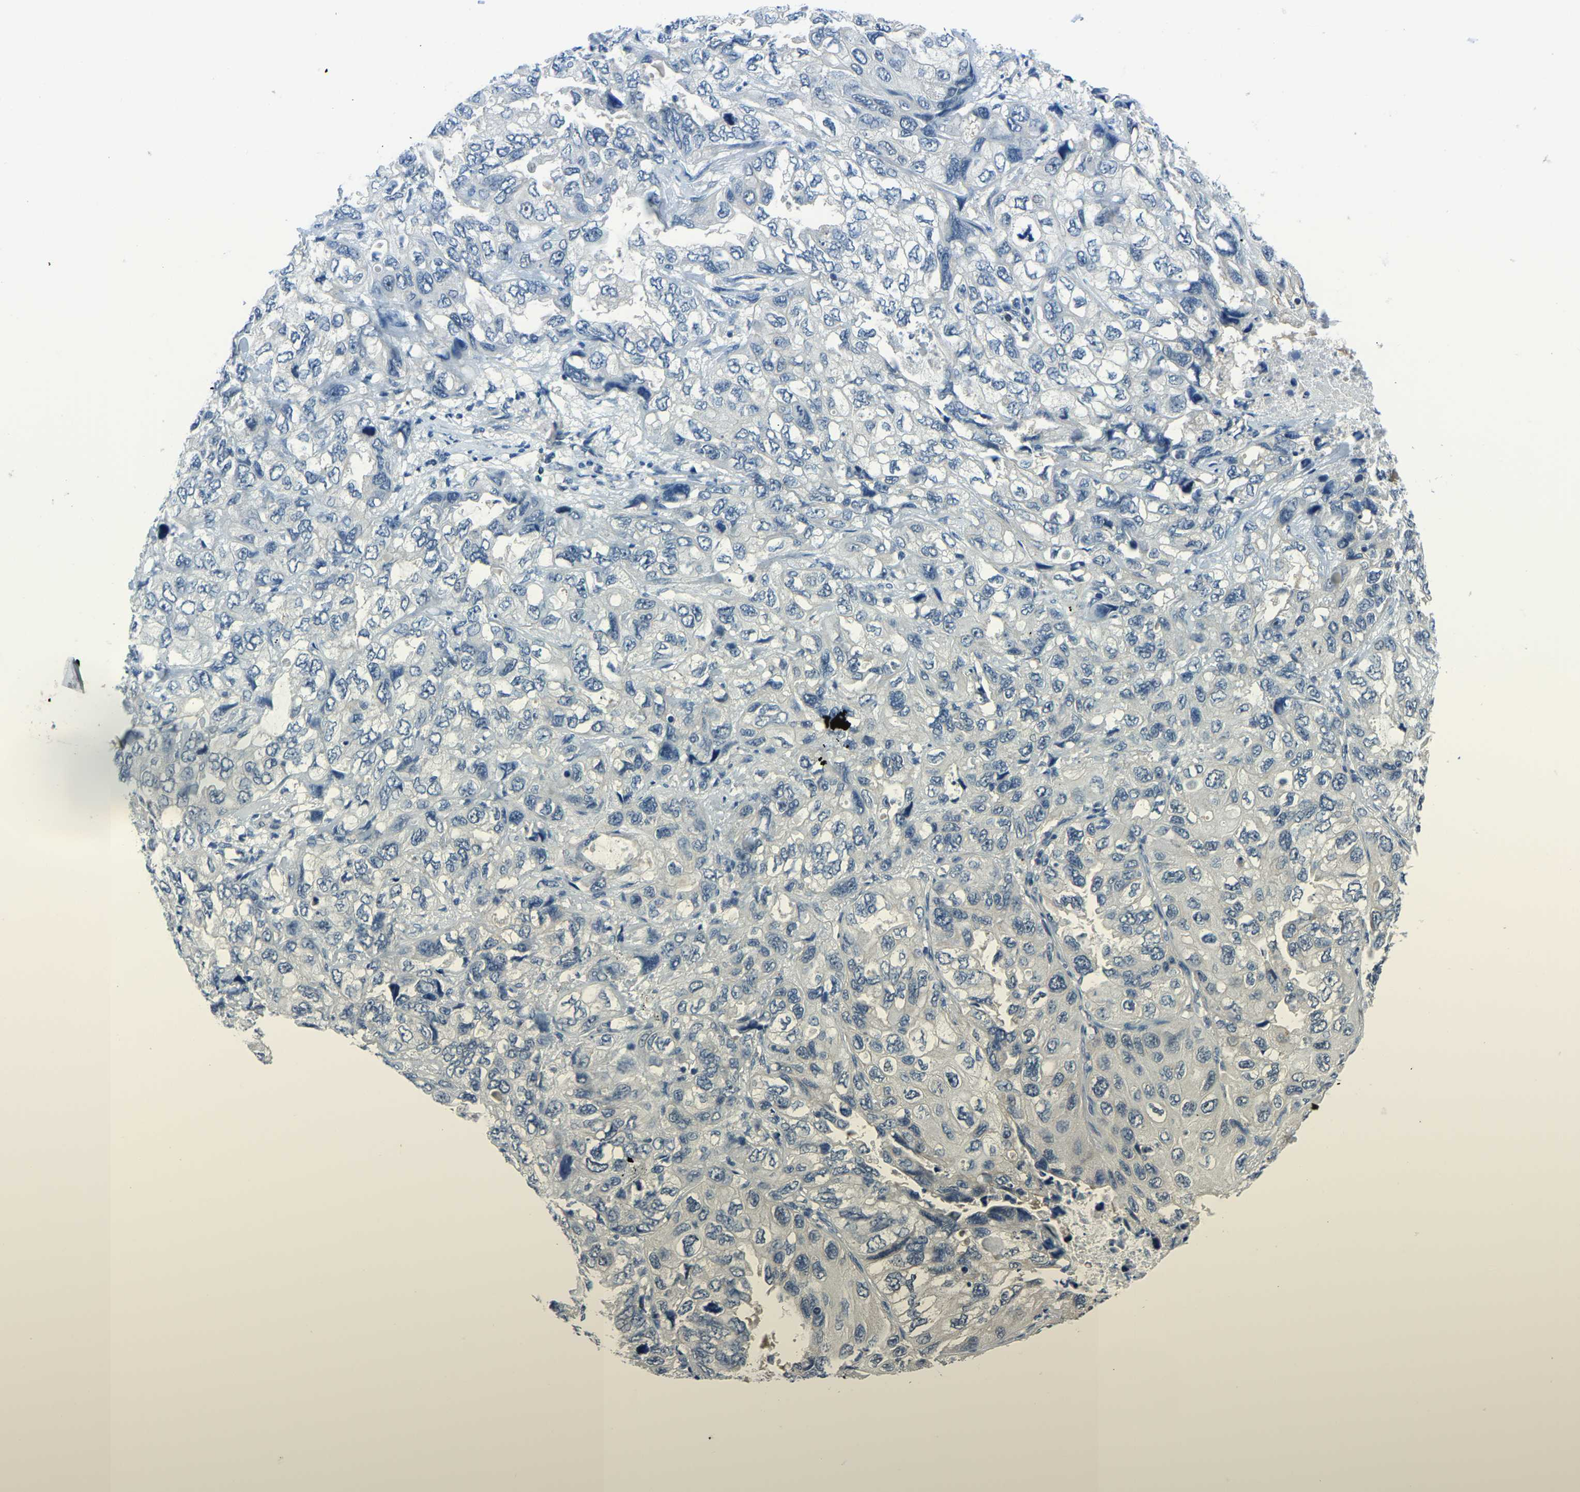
{"staining": {"intensity": "negative", "quantity": "none", "location": "none"}, "tissue": "lung cancer", "cell_type": "Tumor cells", "image_type": "cancer", "snomed": [{"axis": "morphology", "description": "Squamous cell carcinoma, NOS"}, {"axis": "topography", "description": "Lung"}], "caption": "A histopathology image of human lung cancer is negative for staining in tumor cells.", "gene": "RRP1", "patient": {"sex": "female", "age": 73}}